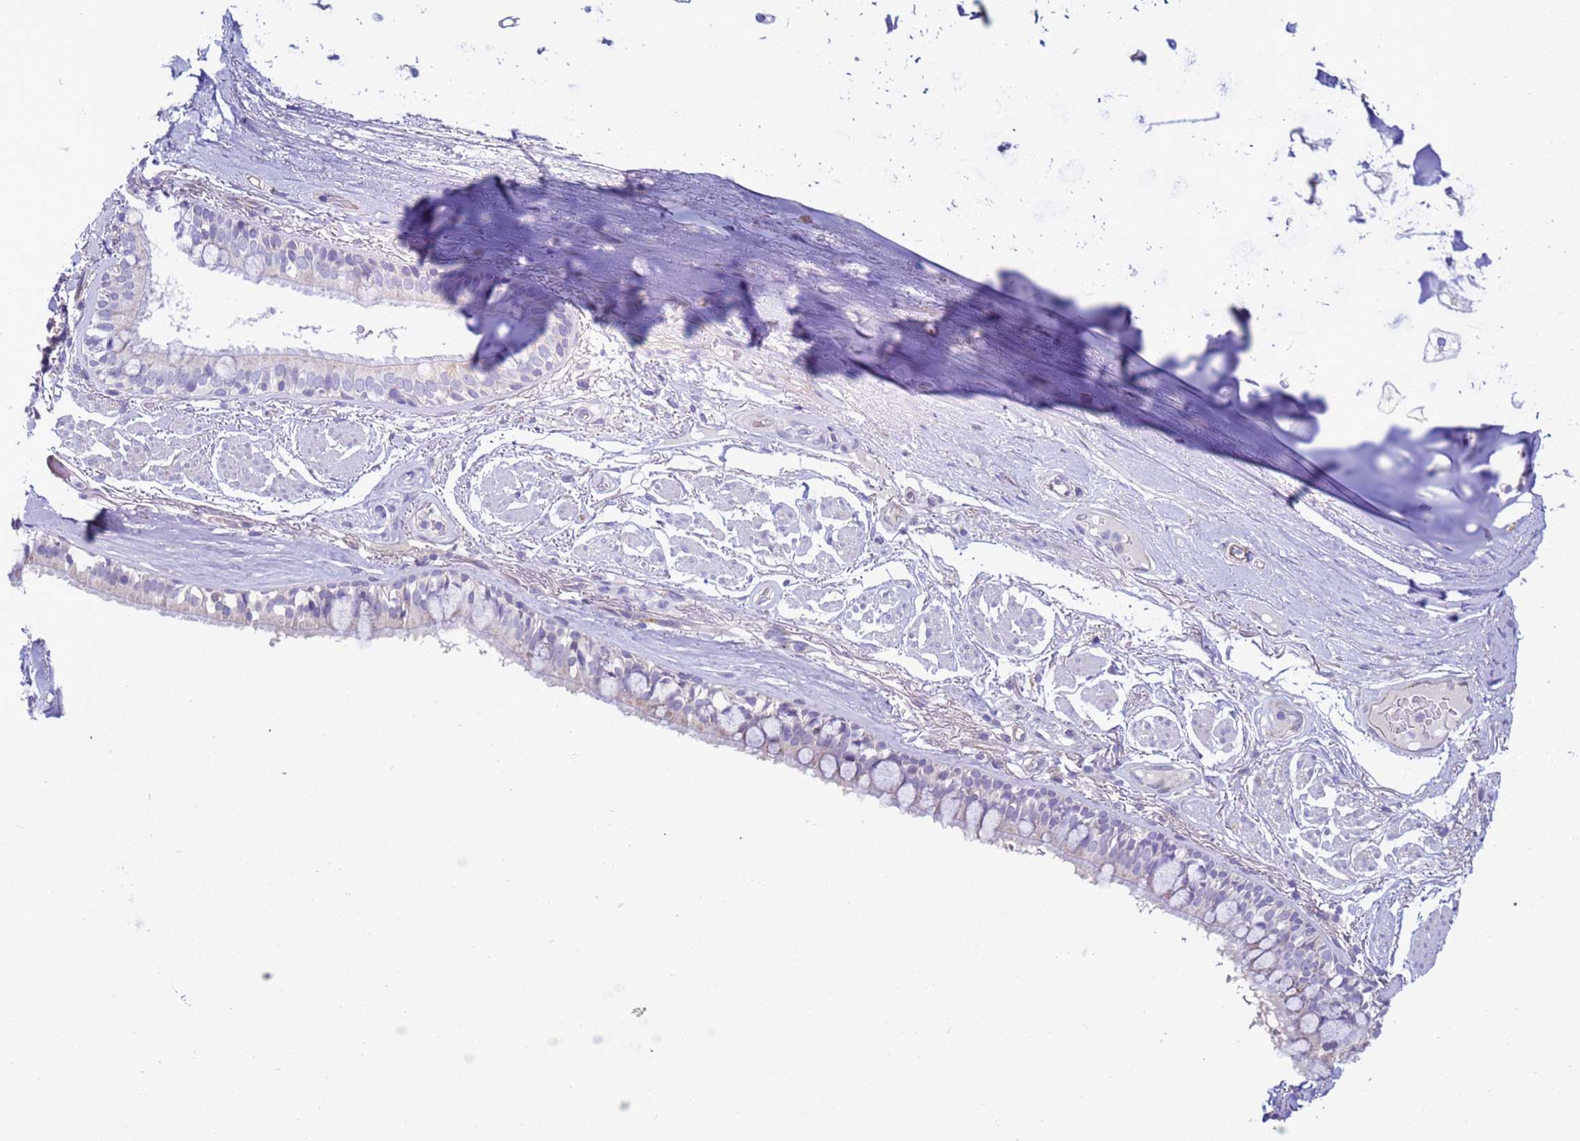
{"staining": {"intensity": "negative", "quantity": "none", "location": "none"}, "tissue": "bronchus", "cell_type": "Respiratory epithelial cells", "image_type": "normal", "snomed": [{"axis": "morphology", "description": "Normal tissue, NOS"}, {"axis": "topography", "description": "Bronchus"}], "caption": "Respiratory epithelial cells show no significant positivity in benign bronchus. (Immunohistochemistry, brightfield microscopy, high magnification).", "gene": "ABHD17B", "patient": {"sex": "male", "age": 70}}